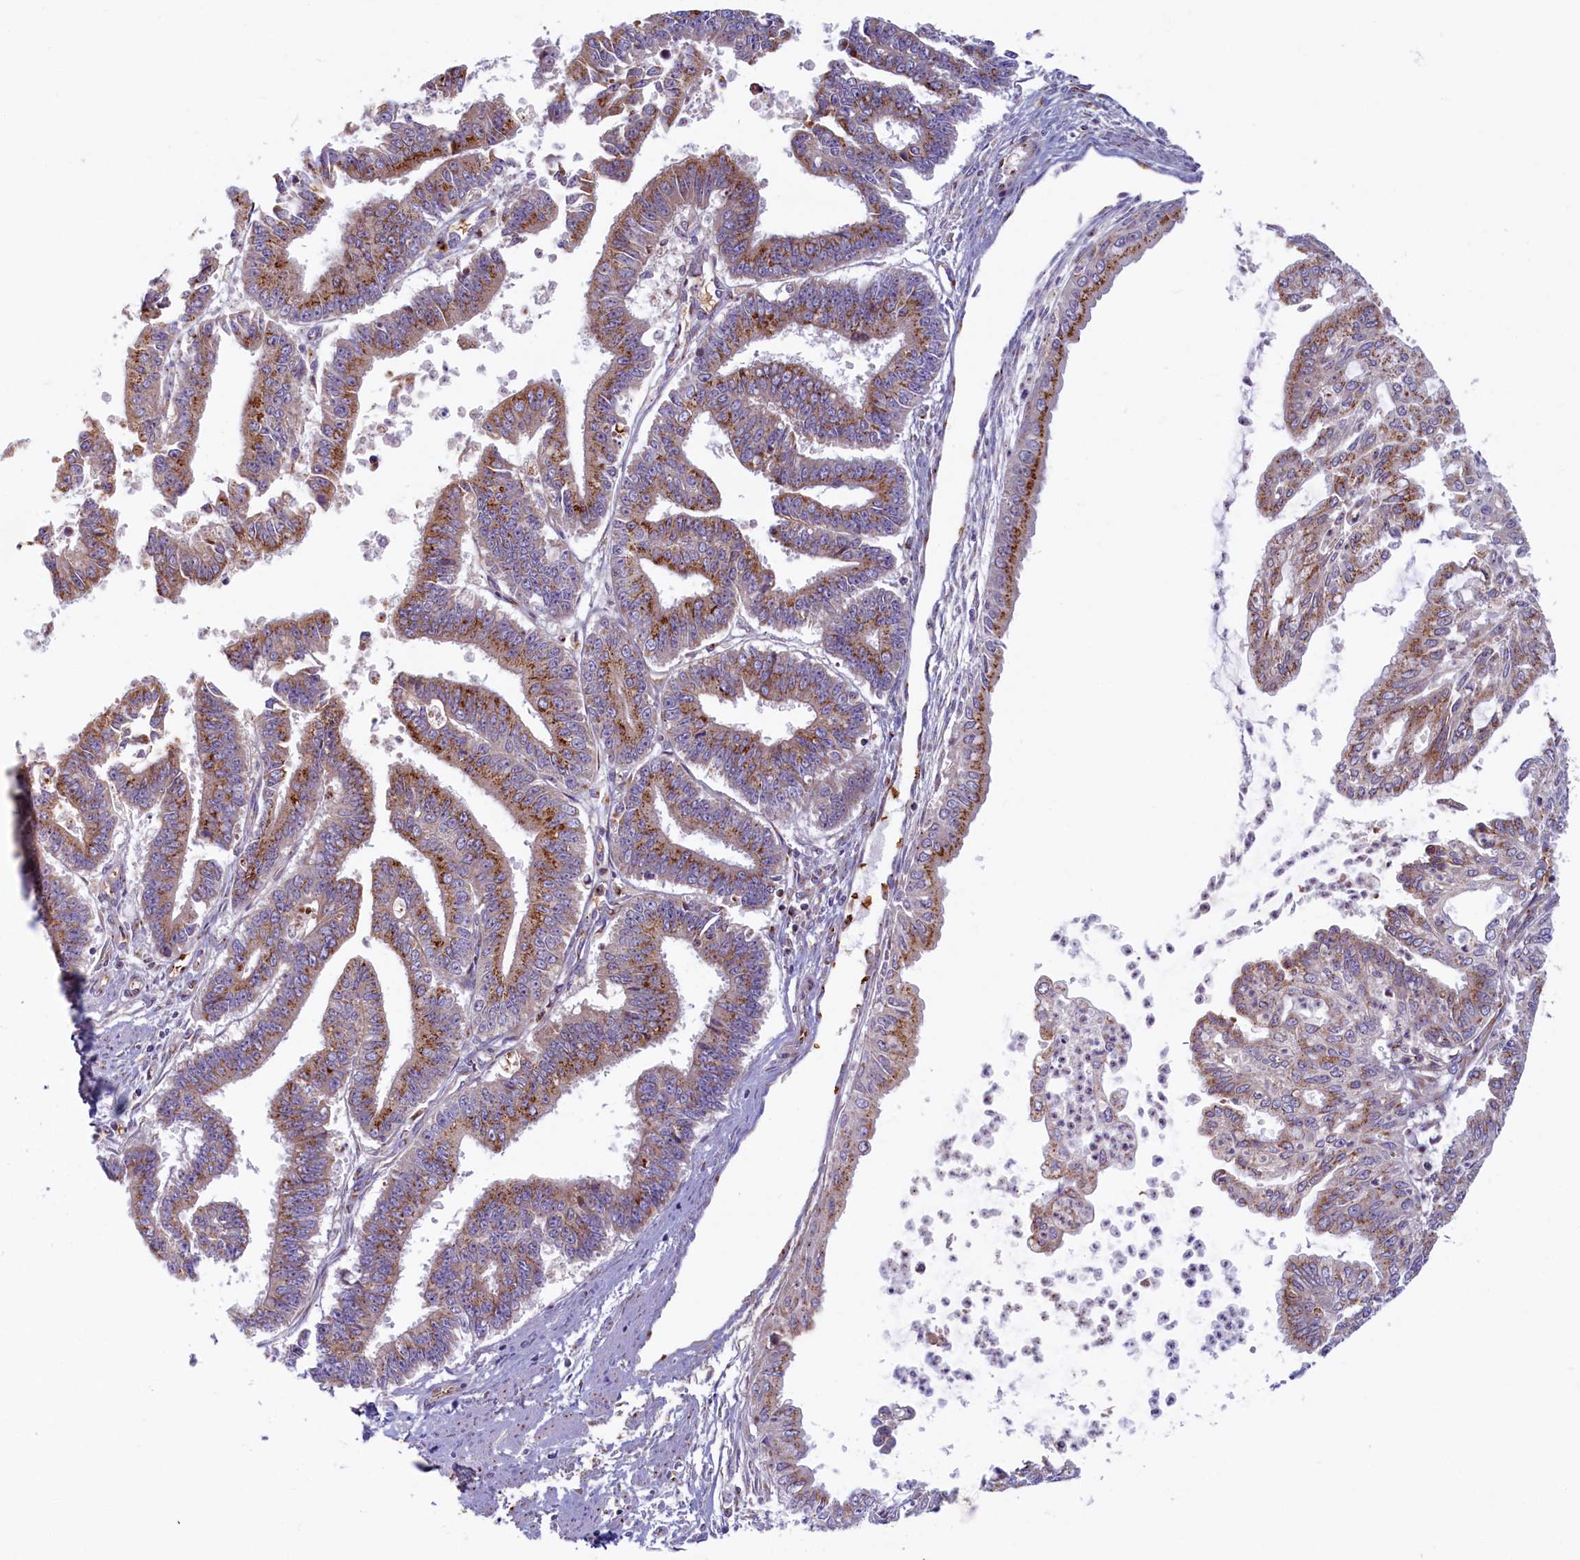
{"staining": {"intensity": "moderate", "quantity": ">75%", "location": "cytoplasmic/membranous"}, "tissue": "endometrial cancer", "cell_type": "Tumor cells", "image_type": "cancer", "snomed": [{"axis": "morphology", "description": "Adenocarcinoma, NOS"}, {"axis": "topography", "description": "Endometrium"}], "caption": "Immunohistochemical staining of endometrial cancer displays medium levels of moderate cytoplasmic/membranous protein positivity in approximately >75% of tumor cells.", "gene": "BLVRB", "patient": {"sex": "female", "age": 73}}